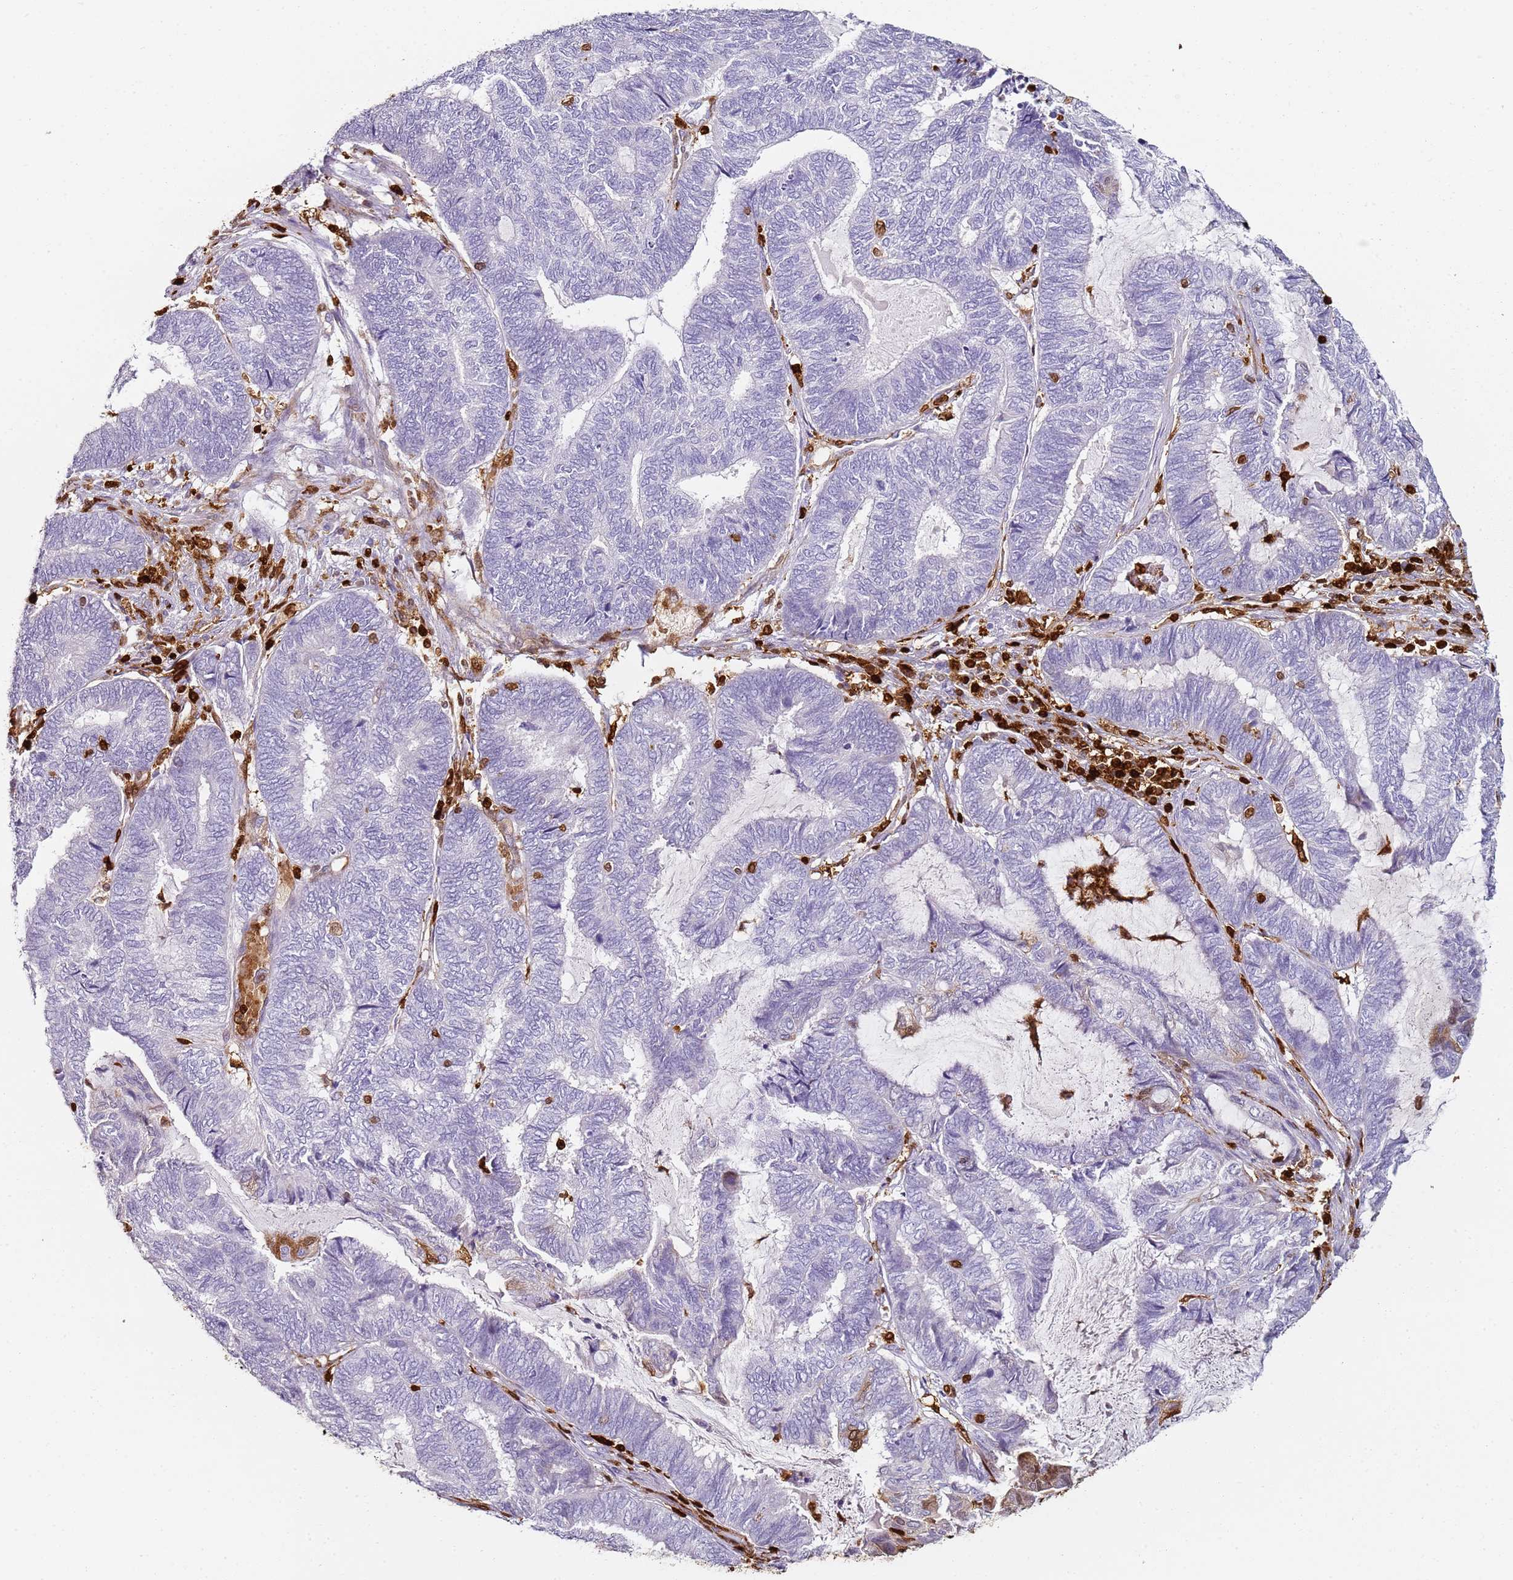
{"staining": {"intensity": "negative", "quantity": "none", "location": "none"}, "tissue": "endometrial cancer", "cell_type": "Tumor cells", "image_type": "cancer", "snomed": [{"axis": "morphology", "description": "Adenocarcinoma, NOS"}, {"axis": "topography", "description": "Uterus"}, {"axis": "topography", "description": "Endometrium"}], "caption": "Endometrial adenocarcinoma stained for a protein using IHC exhibits no staining tumor cells.", "gene": "S100A4", "patient": {"sex": "female", "age": 70}}